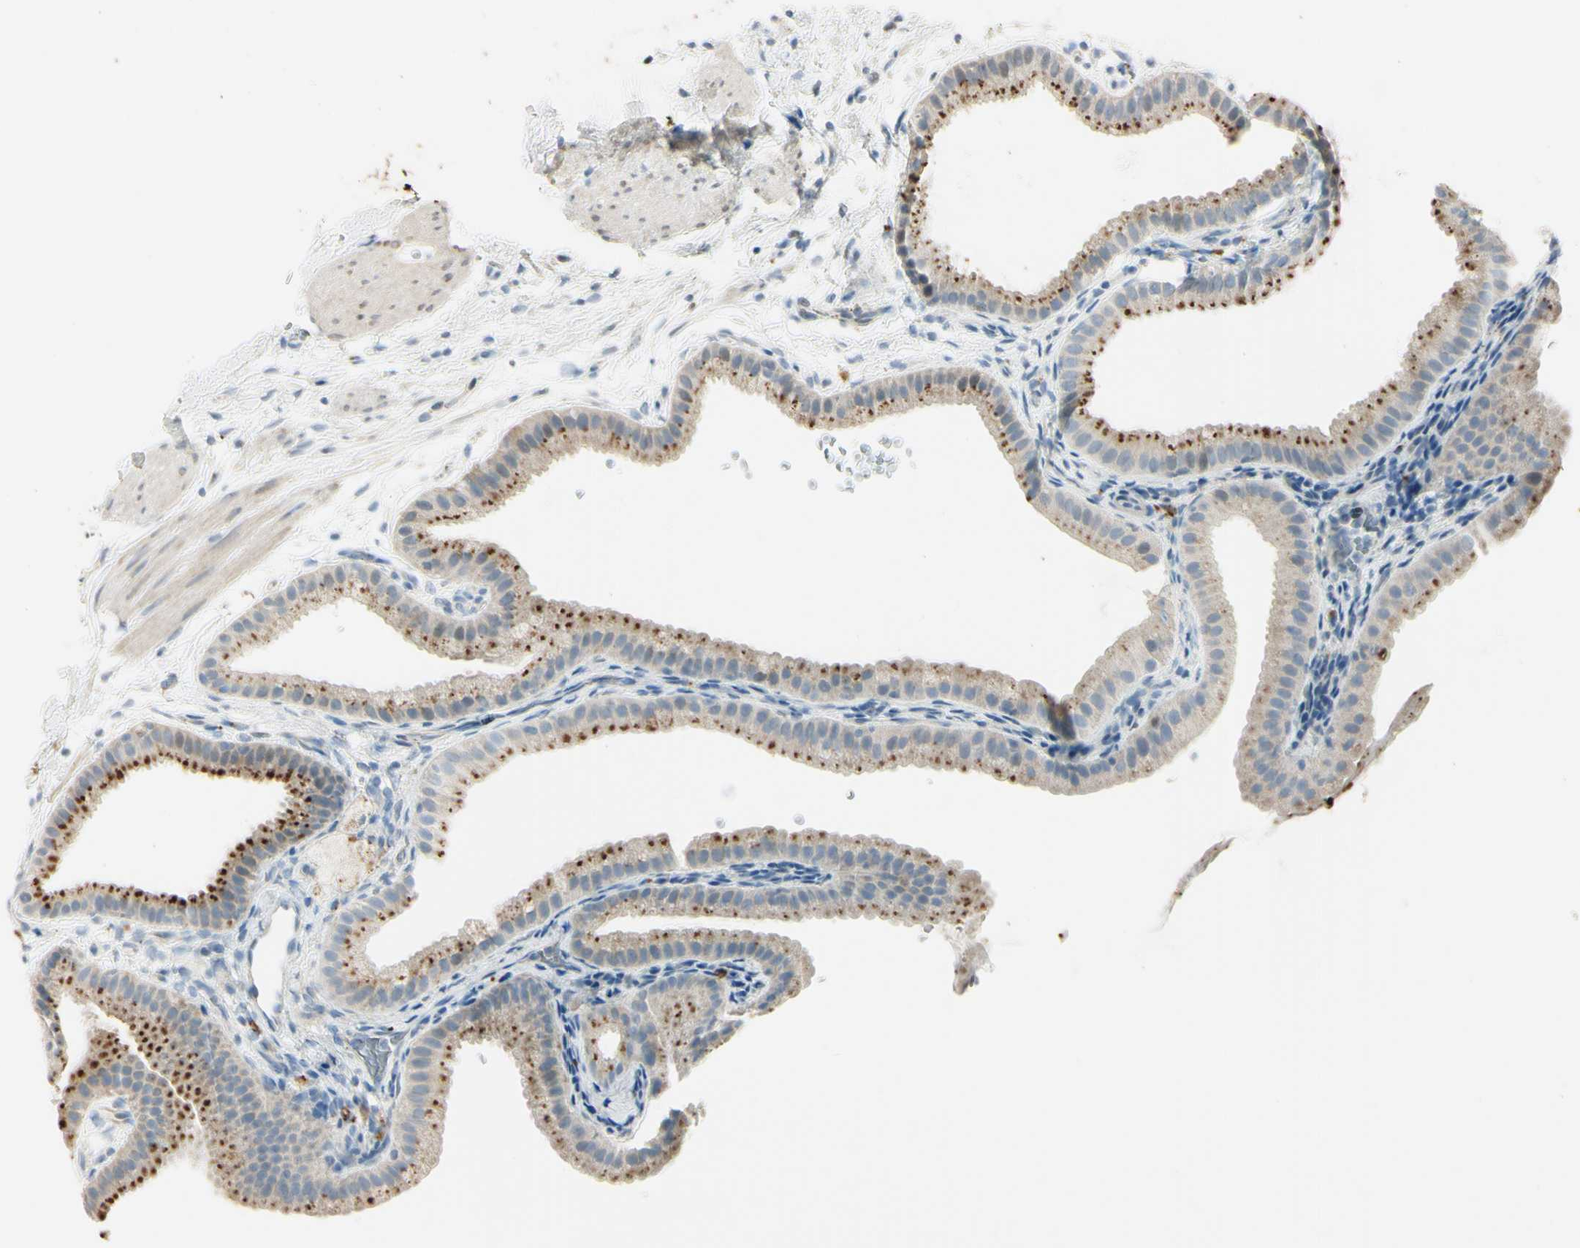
{"staining": {"intensity": "strong", "quantity": ">75%", "location": "cytoplasmic/membranous"}, "tissue": "gallbladder", "cell_type": "Glandular cells", "image_type": "normal", "snomed": [{"axis": "morphology", "description": "Normal tissue, NOS"}, {"axis": "topography", "description": "Gallbladder"}], "caption": "Approximately >75% of glandular cells in unremarkable gallbladder reveal strong cytoplasmic/membranous protein expression as visualized by brown immunohistochemical staining.", "gene": "ANGPTL1", "patient": {"sex": "female", "age": 64}}